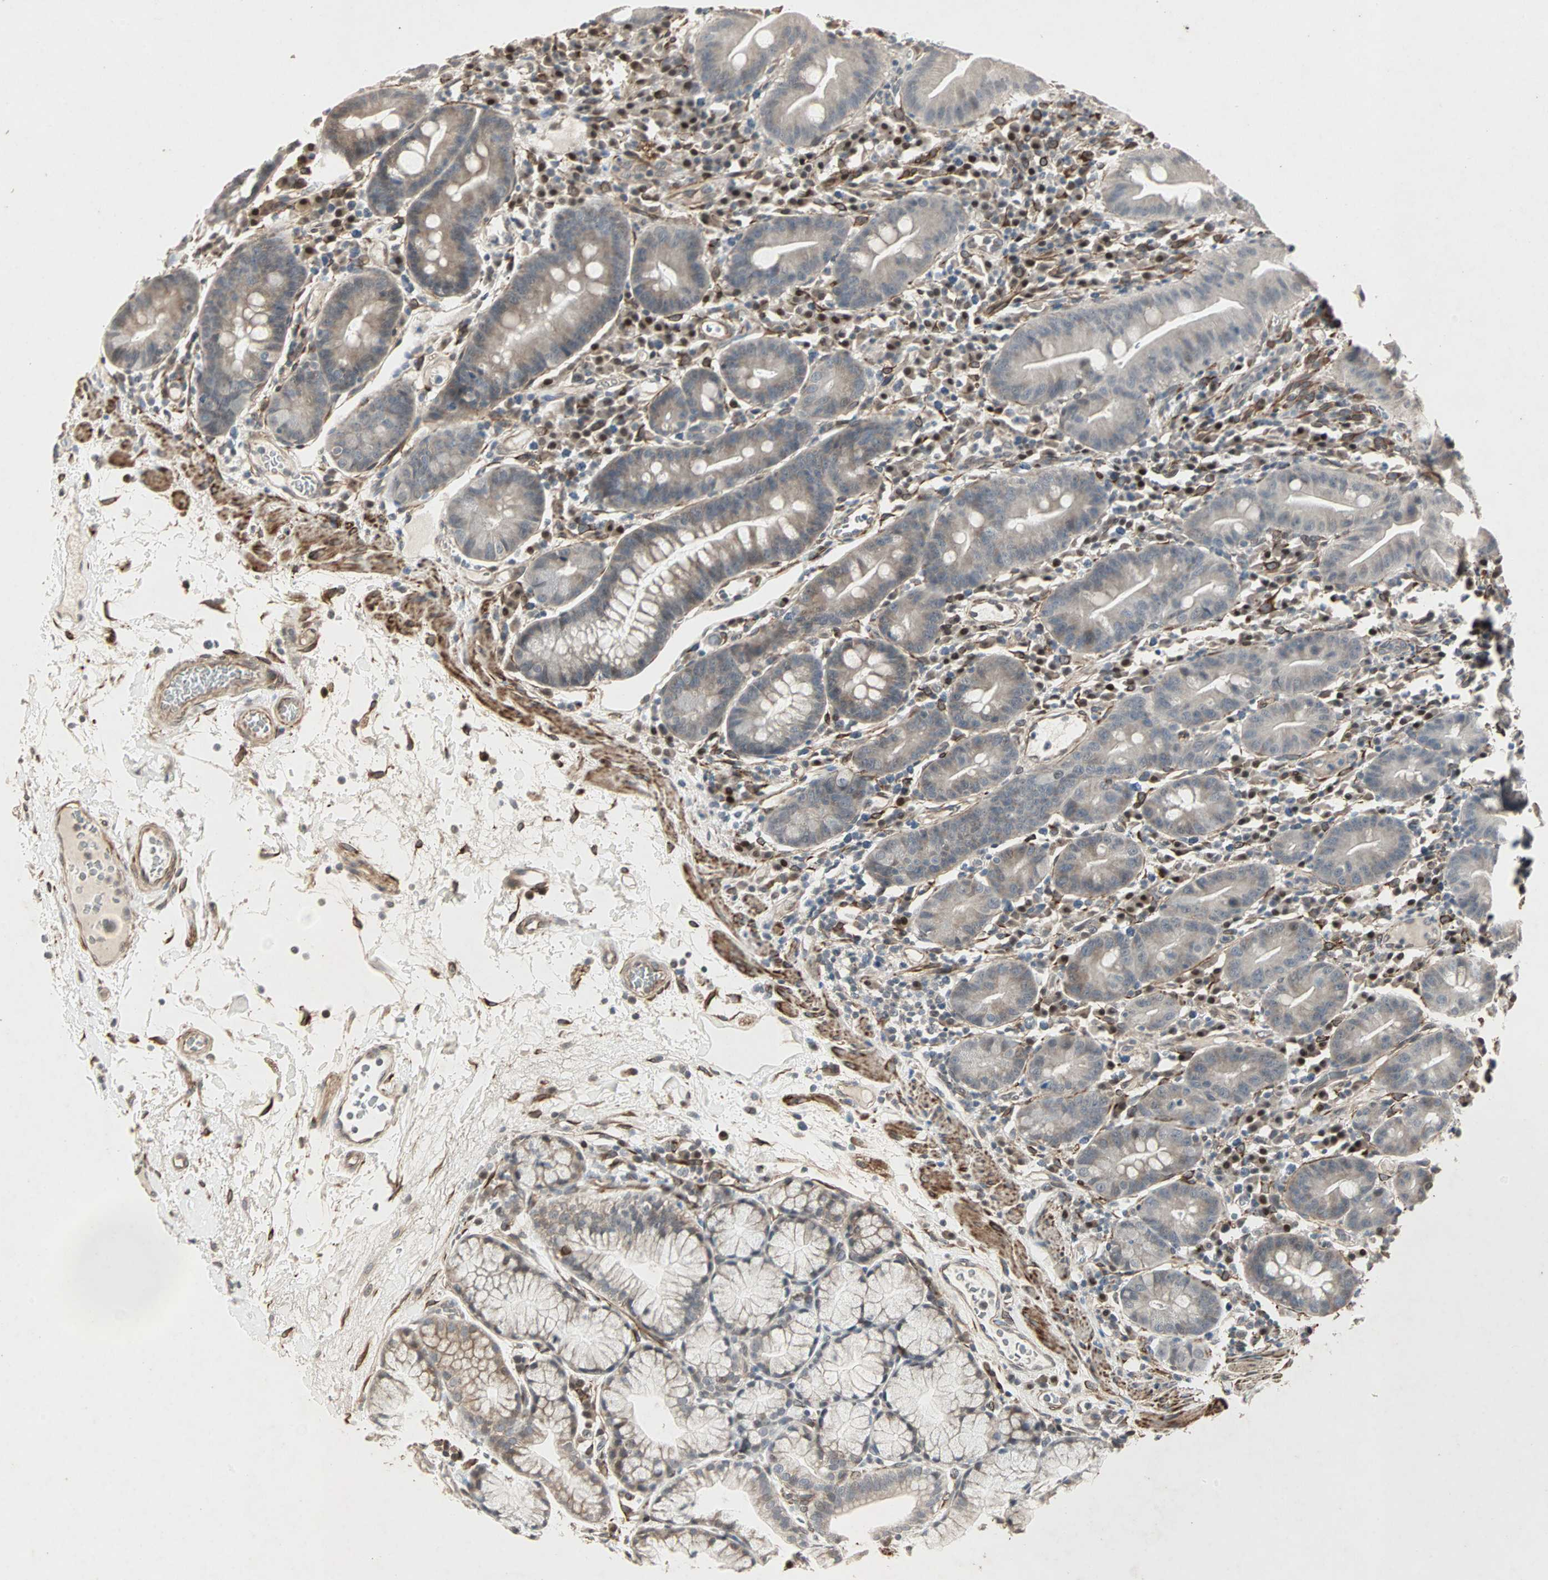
{"staining": {"intensity": "strong", "quantity": "25%-75%", "location": "cytoplasmic/membranous"}, "tissue": "duodenum", "cell_type": "Glandular cells", "image_type": "normal", "snomed": [{"axis": "morphology", "description": "Normal tissue, NOS"}, {"axis": "topography", "description": "Duodenum"}], "caption": "This histopathology image displays immunohistochemistry staining of normal duodenum, with high strong cytoplasmic/membranous expression in about 25%-75% of glandular cells.", "gene": "TRPV4", "patient": {"sex": "male", "age": 50}}